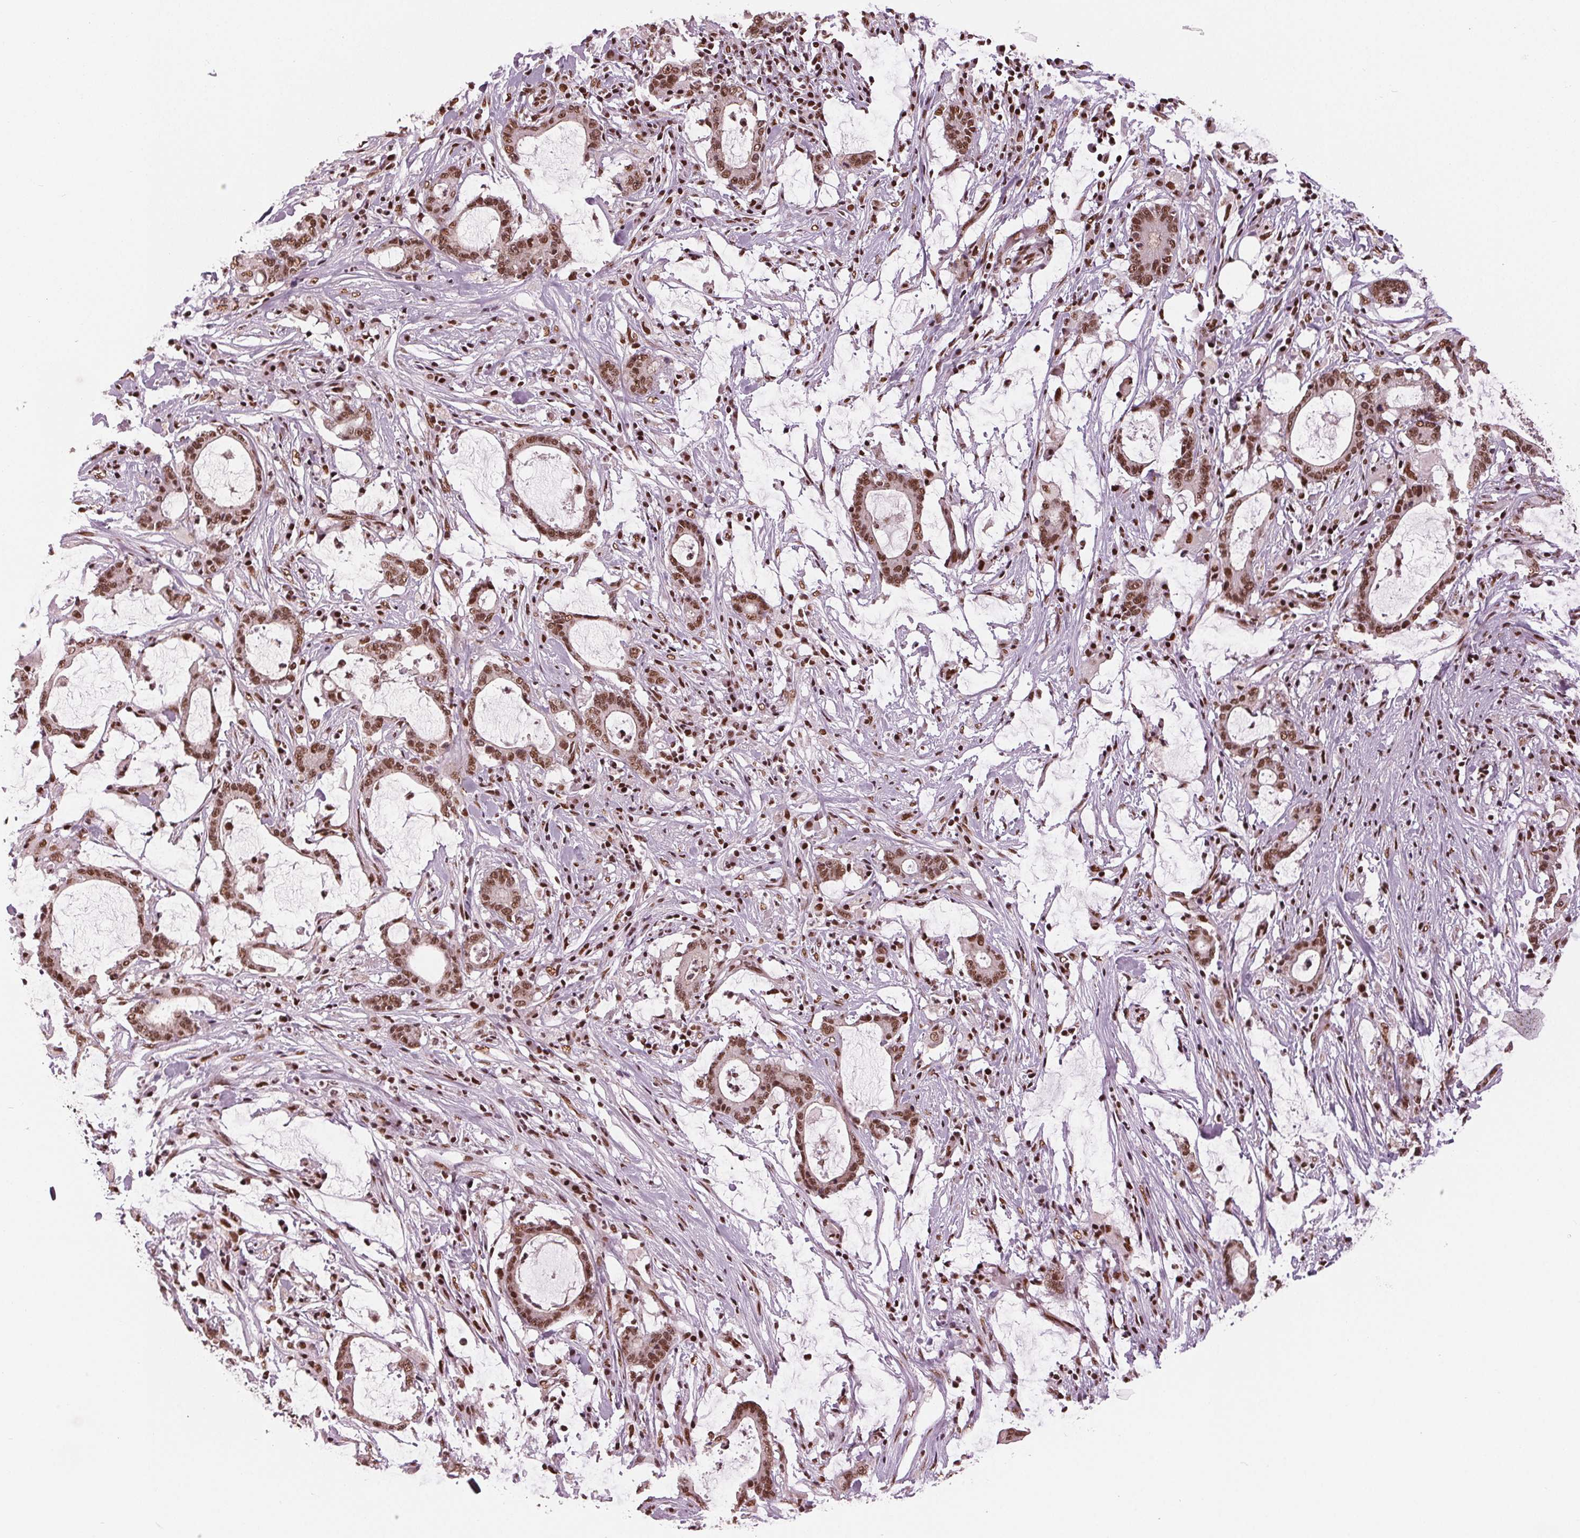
{"staining": {"intensity": "moderate", "quantity": ">75%", "location": "nuclear"}, "tissue": "stomach cancer", "cell_type": "Tumor cells", "image_type": "cancer", "snomed": [{"axis": "morphology", "description": "Adenocarcinoma, NOS"}, {"axis": "topography", "description": "Stomach, upper"}], "caption": "An image showing moderate nuclear positivity in about >75% of tumor cells in adenocarcinoma (stomach), as visualized by brown immunohistochemical staining.", "gene": "LSM2", "patient": {"sex": "male", "age": 68}}